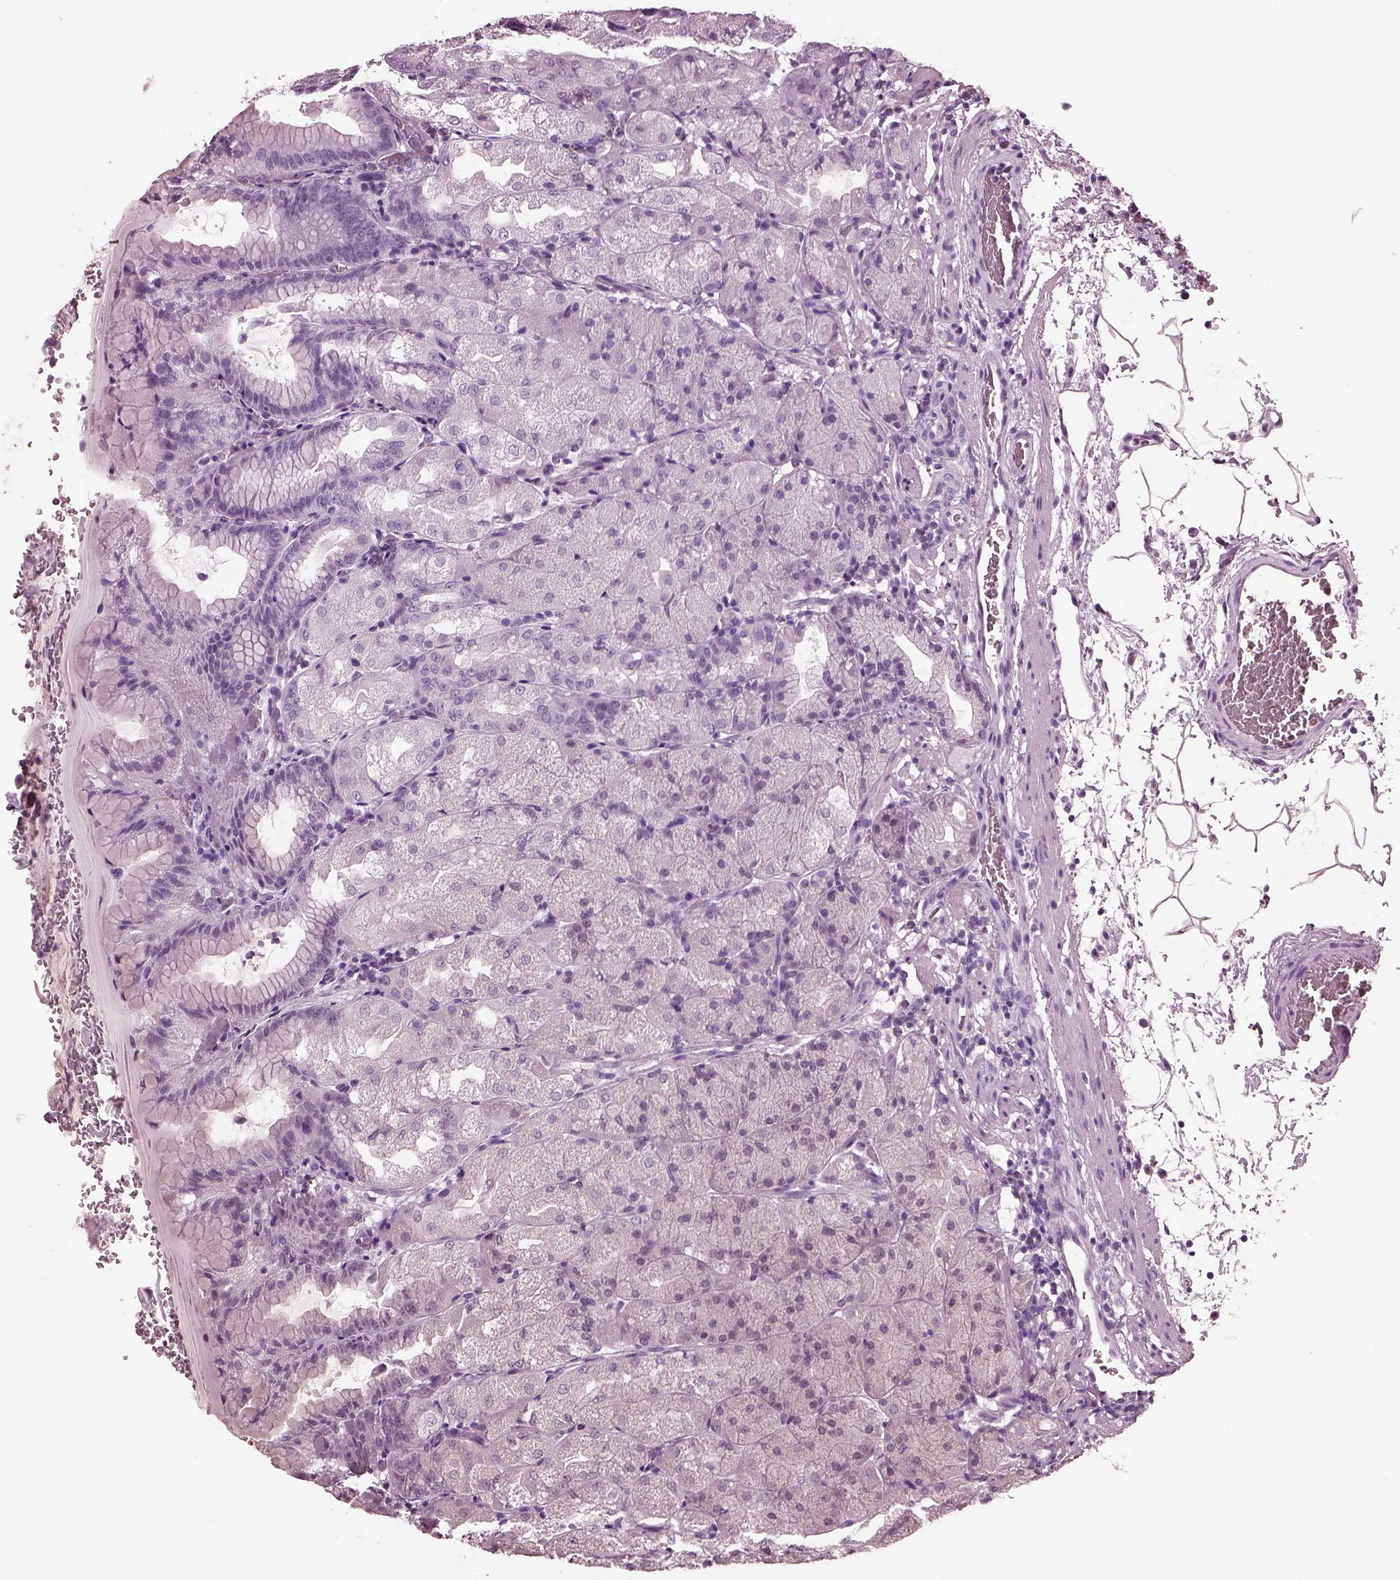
{"staining": {"intensity": "negative", "quantity": "none", "location": "none"}, "tissue": "stomach", "cell_type": "Glandular cells", "image_type": "normal", "snomed": [{"axis": "morphology", "description": "Normal tissue, NOS"}, {"axis": "topography", "description": "Stomach, upper"}, {"axis": "topography", "description": "Stomach"}, {"axis": "topography", "description": "Stomach, lower"}], "caption": "This histopathology image is of benign stomach stained with IHC to label a protein in brown with the nuclei are counter-stained blue. There is no expression in glandular cells.", "gene": "MIB2", "patient": {"sex": "male", "age": 62}}